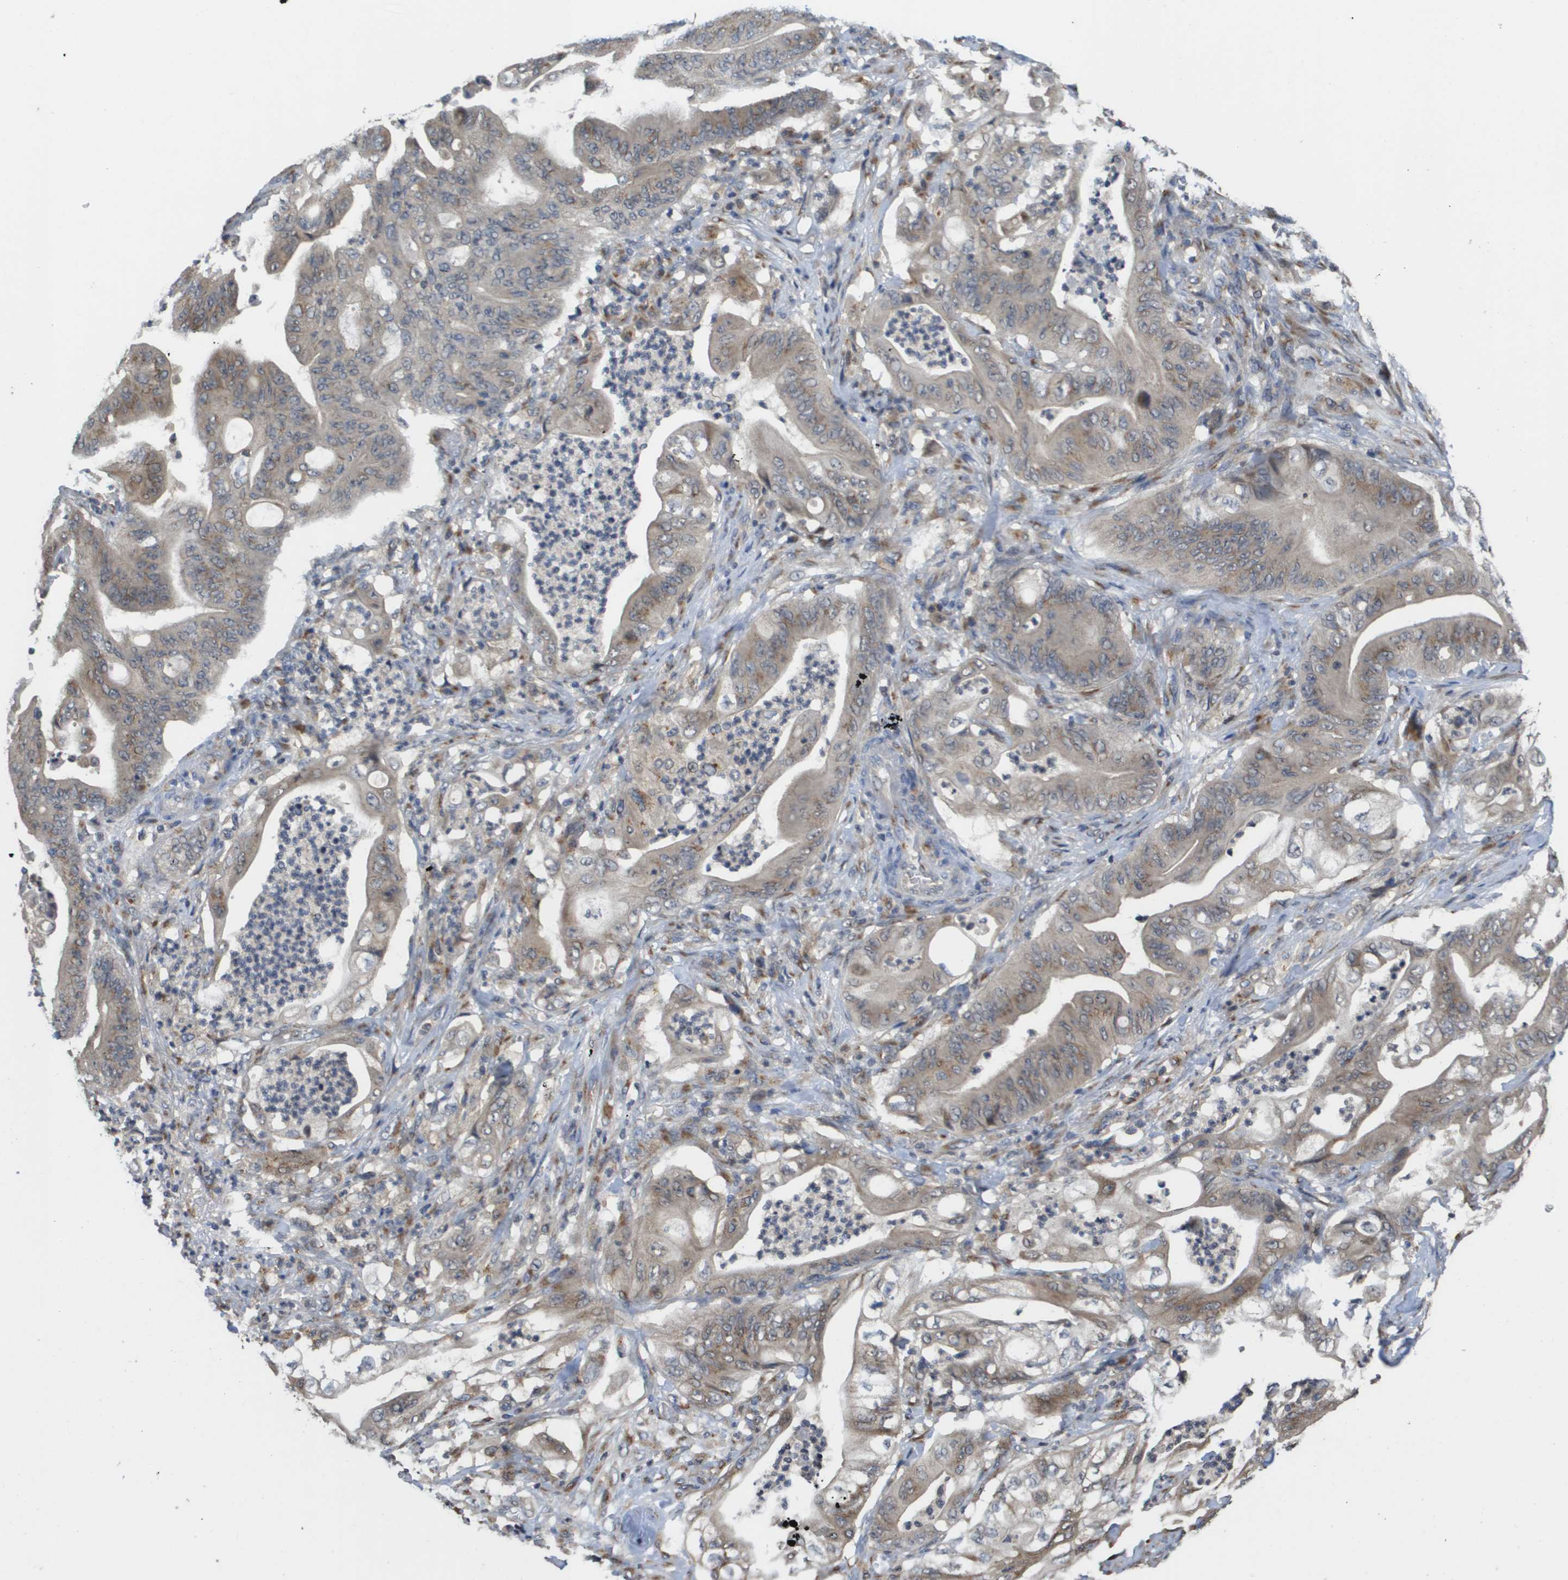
{"staining": {"intensity": "moderate", "quantity": ">75%", "location": "cytoplasmic/membranous"}, "tissue": "stomach cancer", "cell_type": "Tumor cells", "image_type": "cancer", "snomed": [{"axis": "morphology", "description": "Adenocarcinoma, NOS"}, {"axis": "topography", "description": "Stomach"}], "caption": "This is an image of immunohistochemistry (IHC) staining of stomach cancer, which shows moderate expression in the cytoplasmic/membranous of tumor cells.", "gene": "PCK1", "patient": {"sex": "female", "age": 73}}